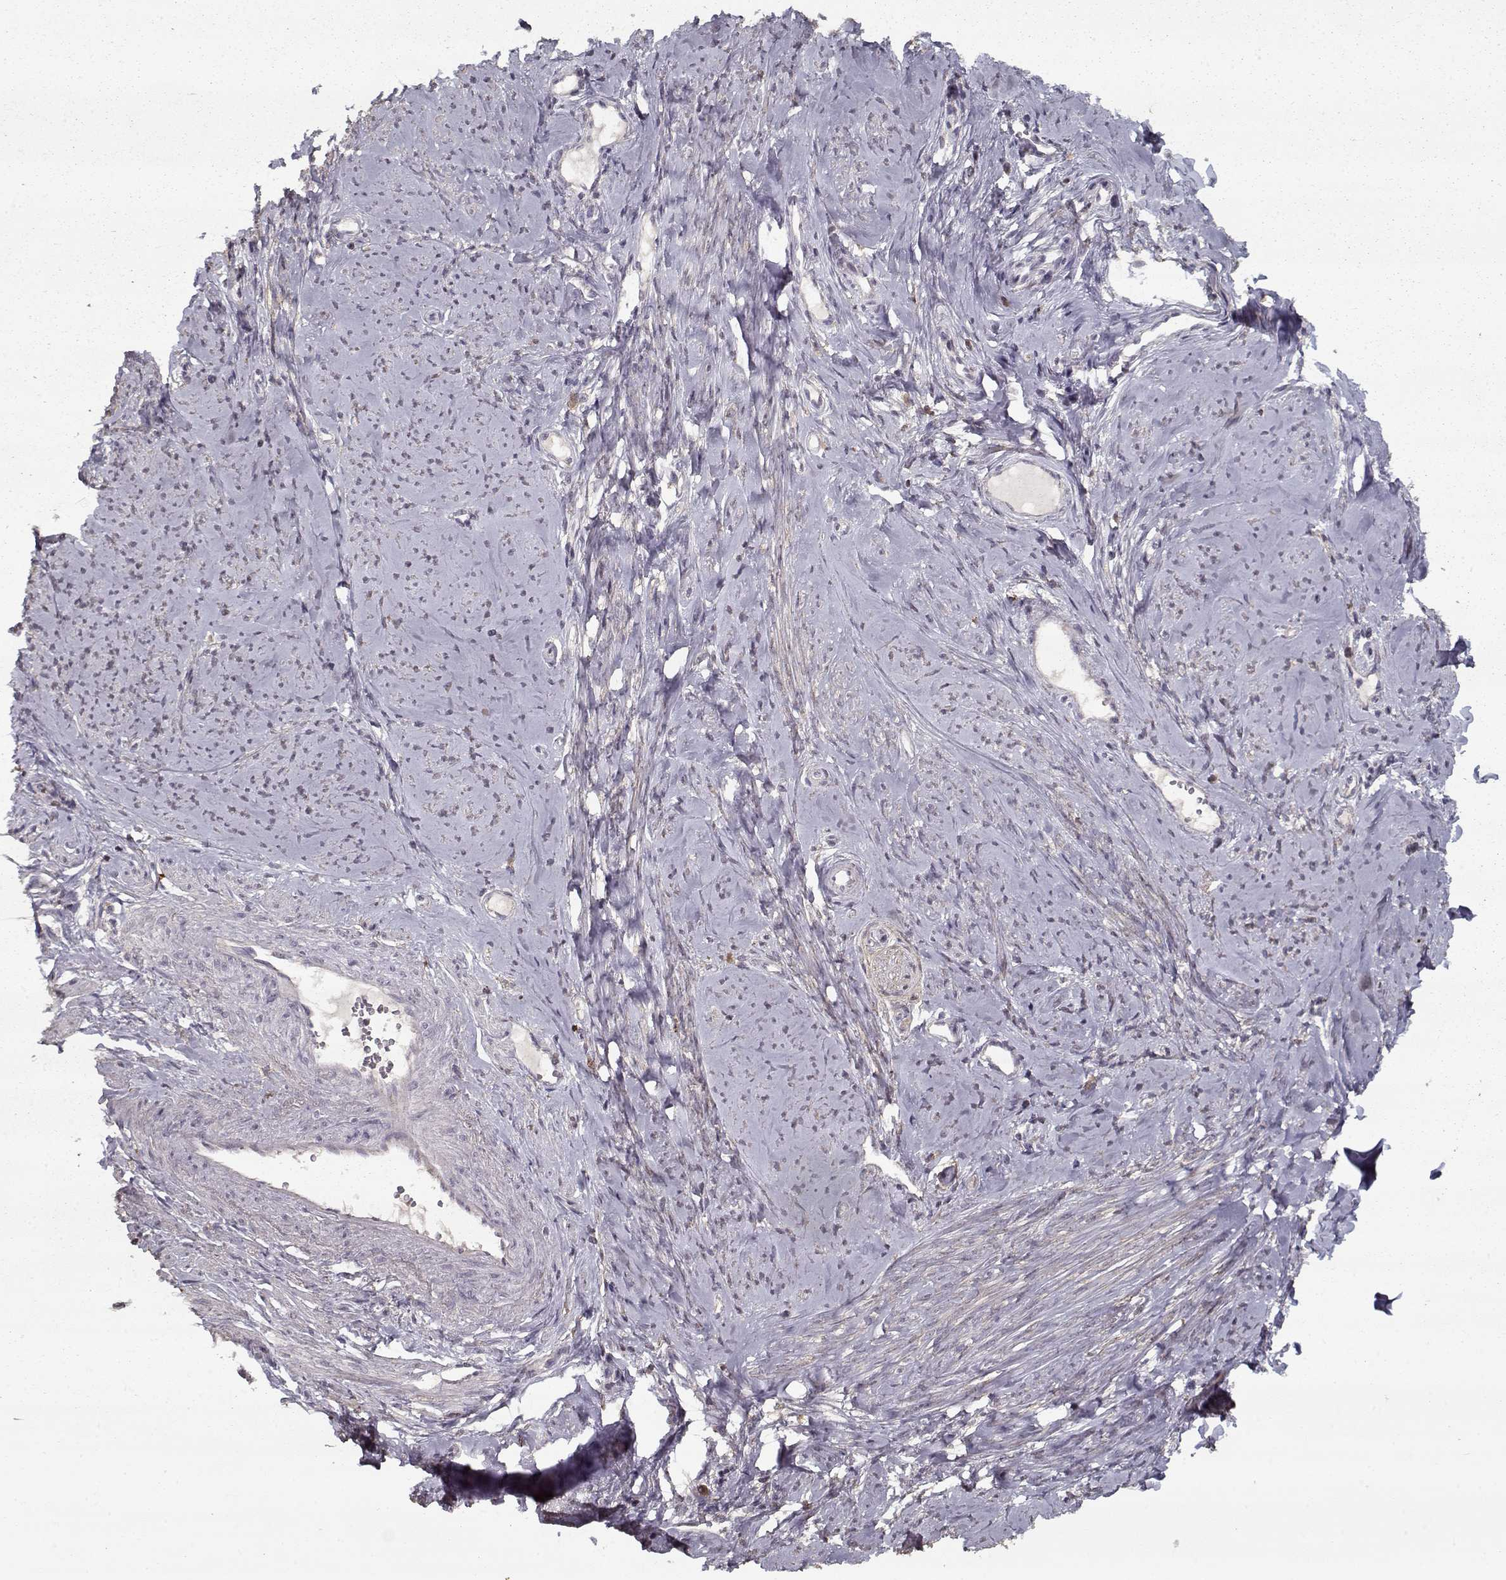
{"staining": {"intensity": "weak", "quantity": "25%-75%", "location": "cytoplasmic/membranous"}, "tissue": "smooth muscle", "cell_type": "Smooth muscle cells", "image_type": "normal", "snomed": [{"axis": "morphology", "description": "Normal tissue, NOS"}, {"axis": "topography", "description": "Smooth muscle"}], "caption": "DAB immunohistochemical staining of normal human smooth muscle demonstrates weak cytoplasmic/membranous protein expression in about 25%-75% of smooth muscle cells.", "gene": "LAMA2", "patient": {"sex": "female", "age": 48}}